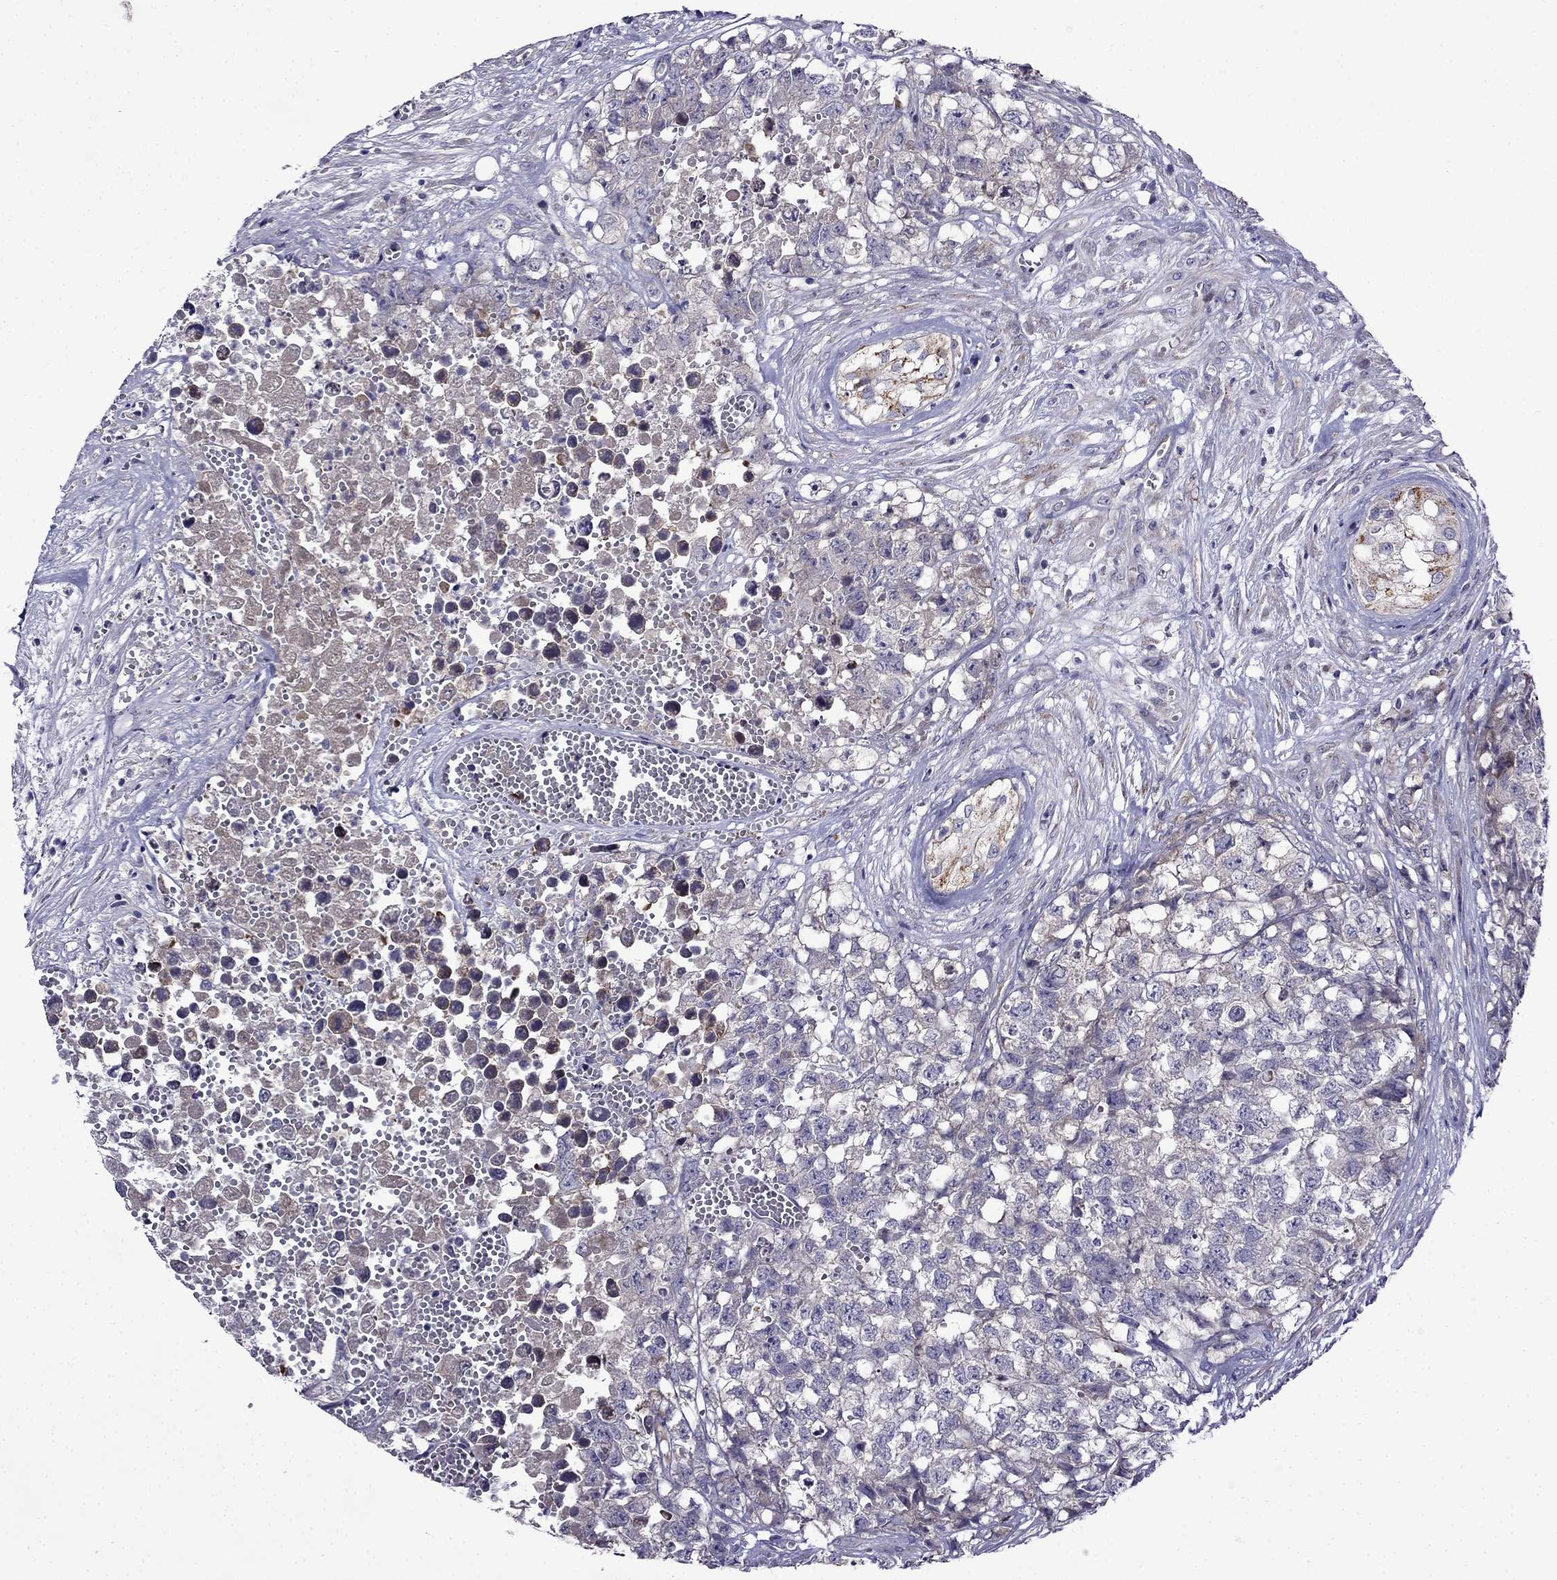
{"staining": {"intensity": "negative", "quantity": "none", "location": "none"}, "tissue": "testis cancer", "cell_type": "Tumor cells", "image_type": "cancer", "snomed": [{"axis": "morphology", "description": "Seminoma, NOS"}, {"axis": "morphology", "description": "Carcinoma, Embryonal, NOS"}, {"axis": "topography", "description": "Testis"}], "caption": "Tumor cells are negative for brown protein staining in testis embryonal carcinoma. (DAB (3,3'-diaminobenzidine) immunohistochemistry (IHC) with hematoxylin counter stain).", "gene": "PI16", "patient": {"sex": "male", "age": 22}}